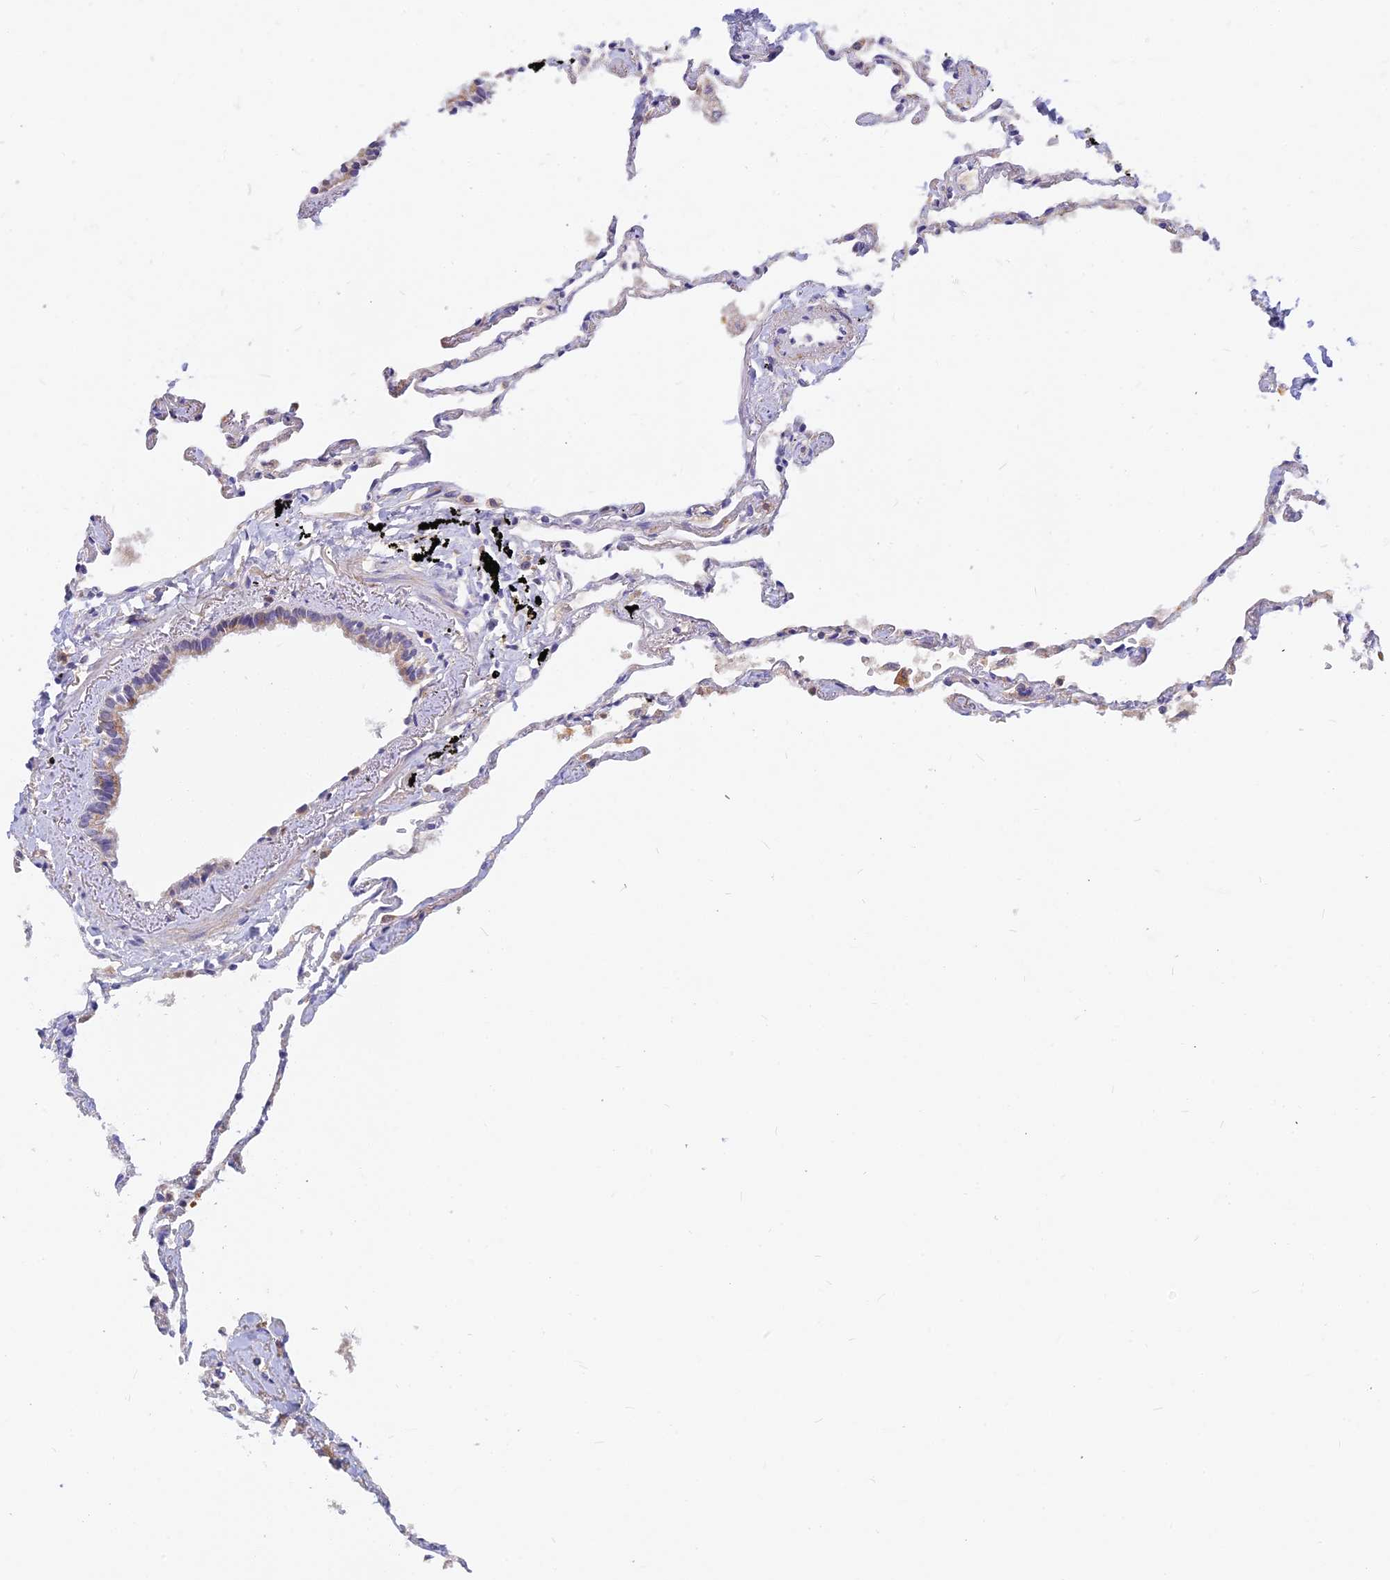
{"staining": {"intensity": "negative", "quantity": "none", "location": "none"}, "tissue": "lung", "cell_type": "Alveolar cells", "image_type": "normal", "snomed": [{"axis": "morphology", "description": "Normal tissue, NOS"}, {"axis": "topography", "description": "Lung"}], "caption": "Immunohistochemistry (IHC) histopathology image of unremarkable human lung stained for a protein (brown), which reveals no expression in alveolar cells.", "gene": "CACNA1B", "patient": {"sex": "female", "age": 67}}